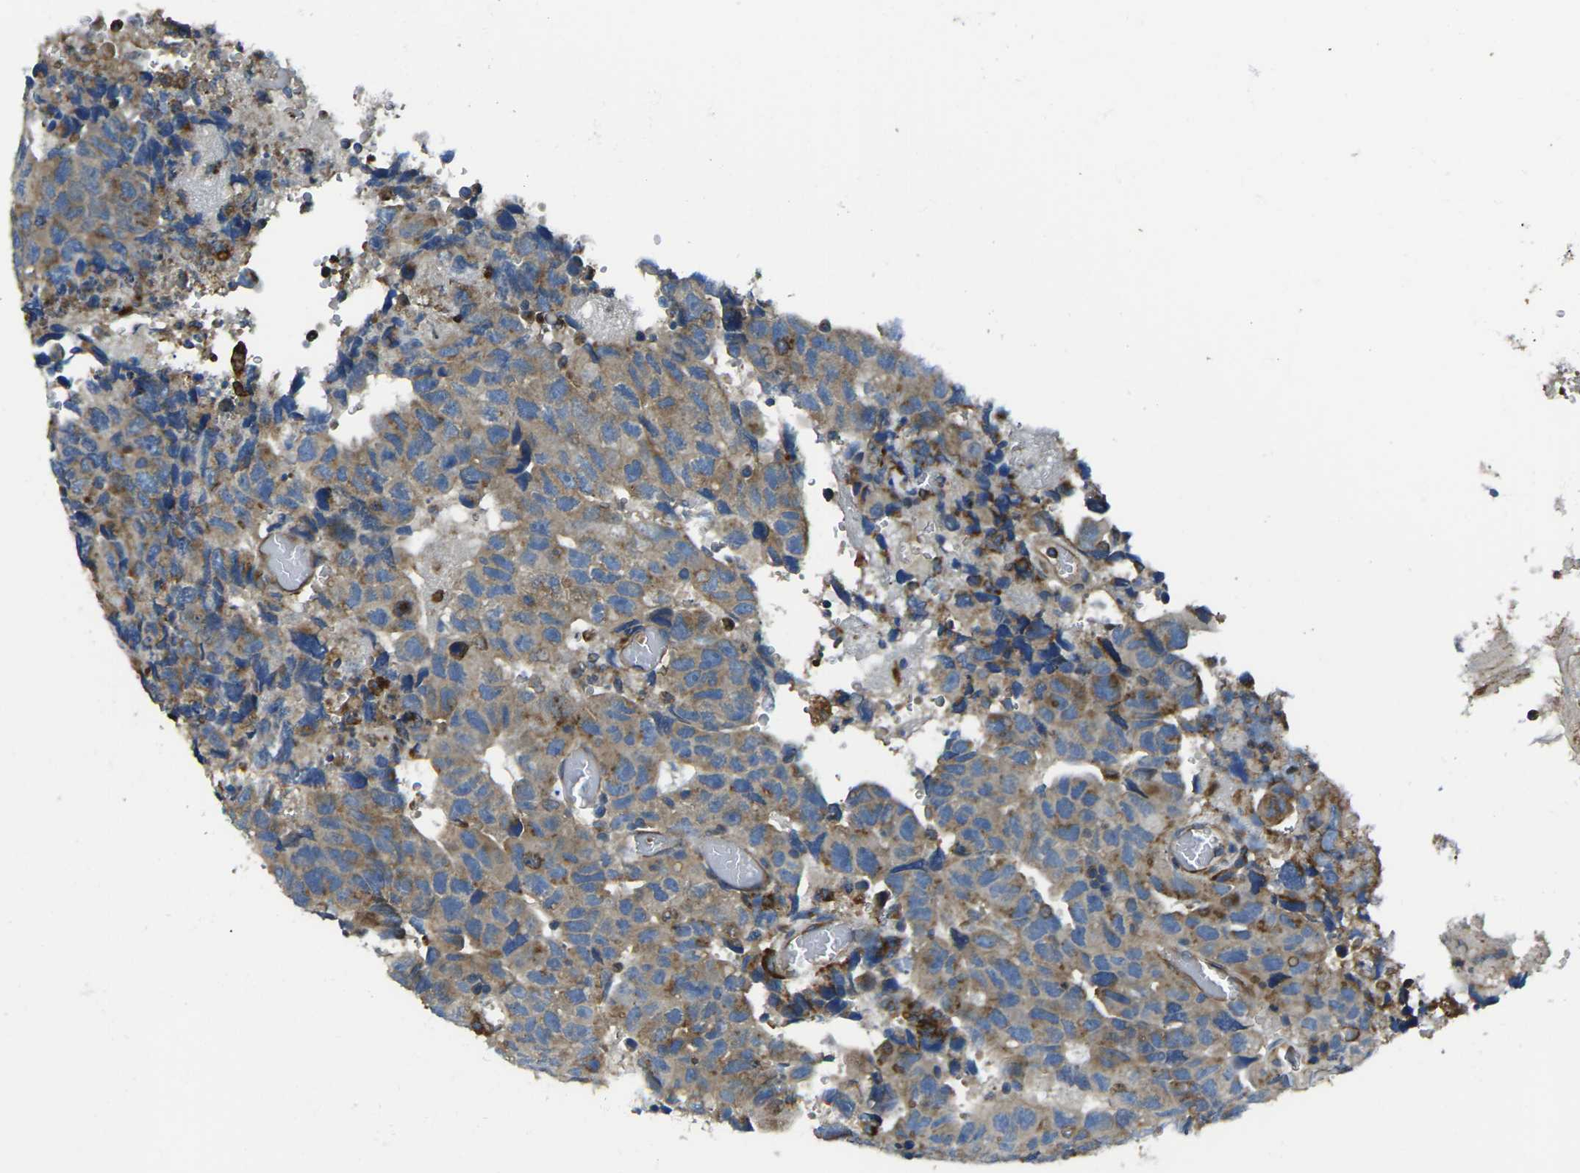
{"staining": {"intensity": "moderate", "quantity": ">75%", "location": "cytoplasmic/membranous"}, "tissue": "testis cancer", "cell_type": "Tumor cells", "image_type": "cancer", "snomed": [{"axis": "morphology", "description": "Necrosis, NOS"}, {"axis": "morphology", "description": "Carcinoma, Embryonal, NOS"}, {"axis": "topography", "description": "Testis"}], "caption": "Brown immunohistochemical staining in testis cancer (embryonal carcinoma) reveals moderate cytoplasmic/membranous staining in about >75% of tumor cells.", "gene": "CDK17", "patient": {"sex": "male", "age": 19}}